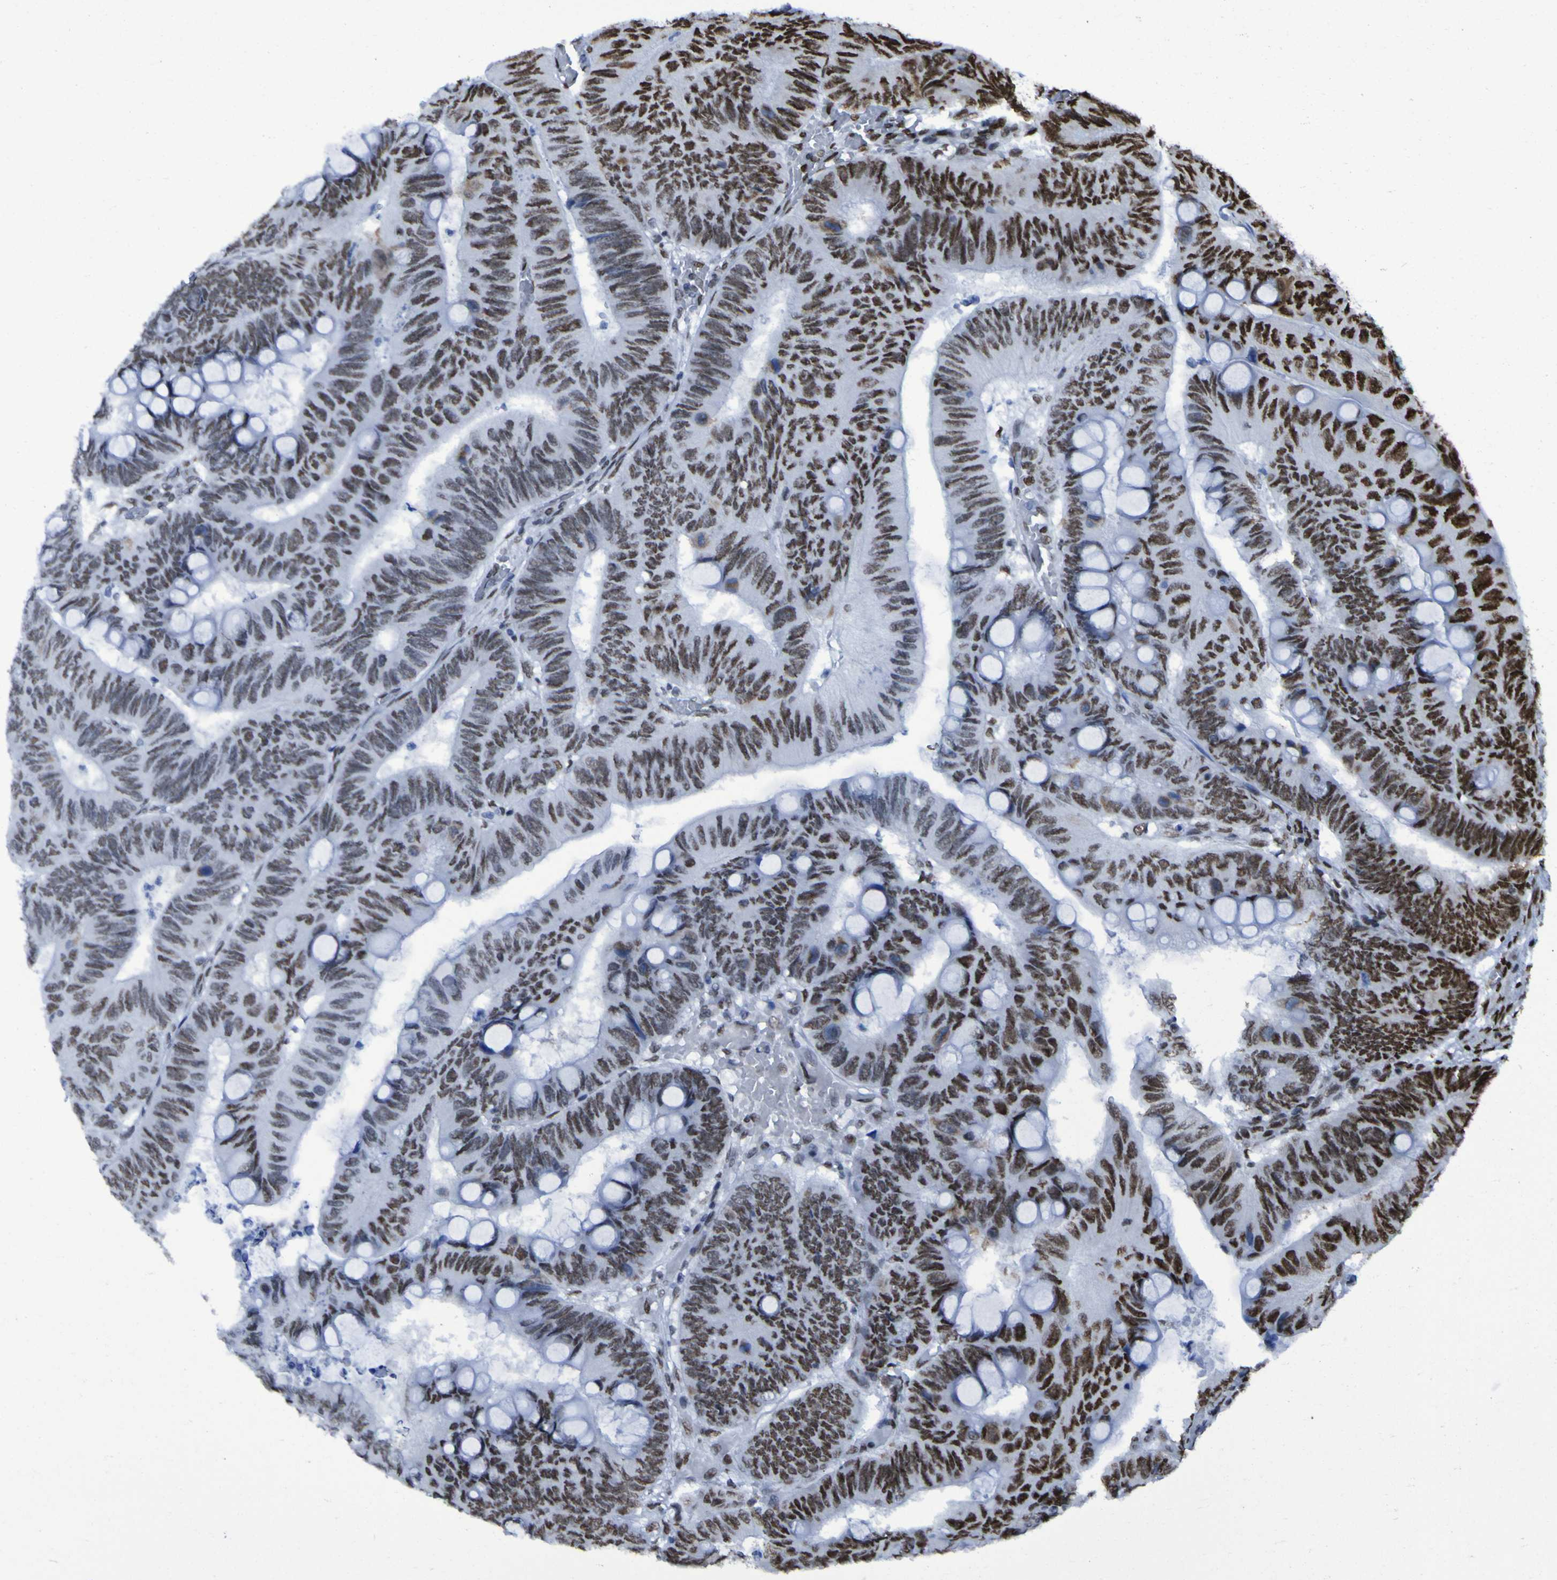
{"staining": {"intensity": "strong", "quantity": "25%-75%", "location": "nuclear"}, "tissue": "colorectal cancer", "cell_type": "Tumor cells", "image_type": "cancer", "snomed": [{"axis": "morphology", "description": "Normal tissue, NOS"}, {"axis": "morphology", "description": "Adenocarcinoma, NOS"}, {"axis": "topography", "description": "Rectum"}, {"axis": "topography", "description": "Peripheral nerve tissue"}], "caption": "DAB (3,3'-diaminobenzidine) immunohistochemical staining of human colorectal adenocarcinoma shows strong nuclear protein staining in about 25%-75% of tumor cells. (DAB (3,3'-diaminobenzidine) IHC with brightfield microscopy, high magnification).", "gene": "HNRNPR", "patient": {"sex": "male", "age": 92}}